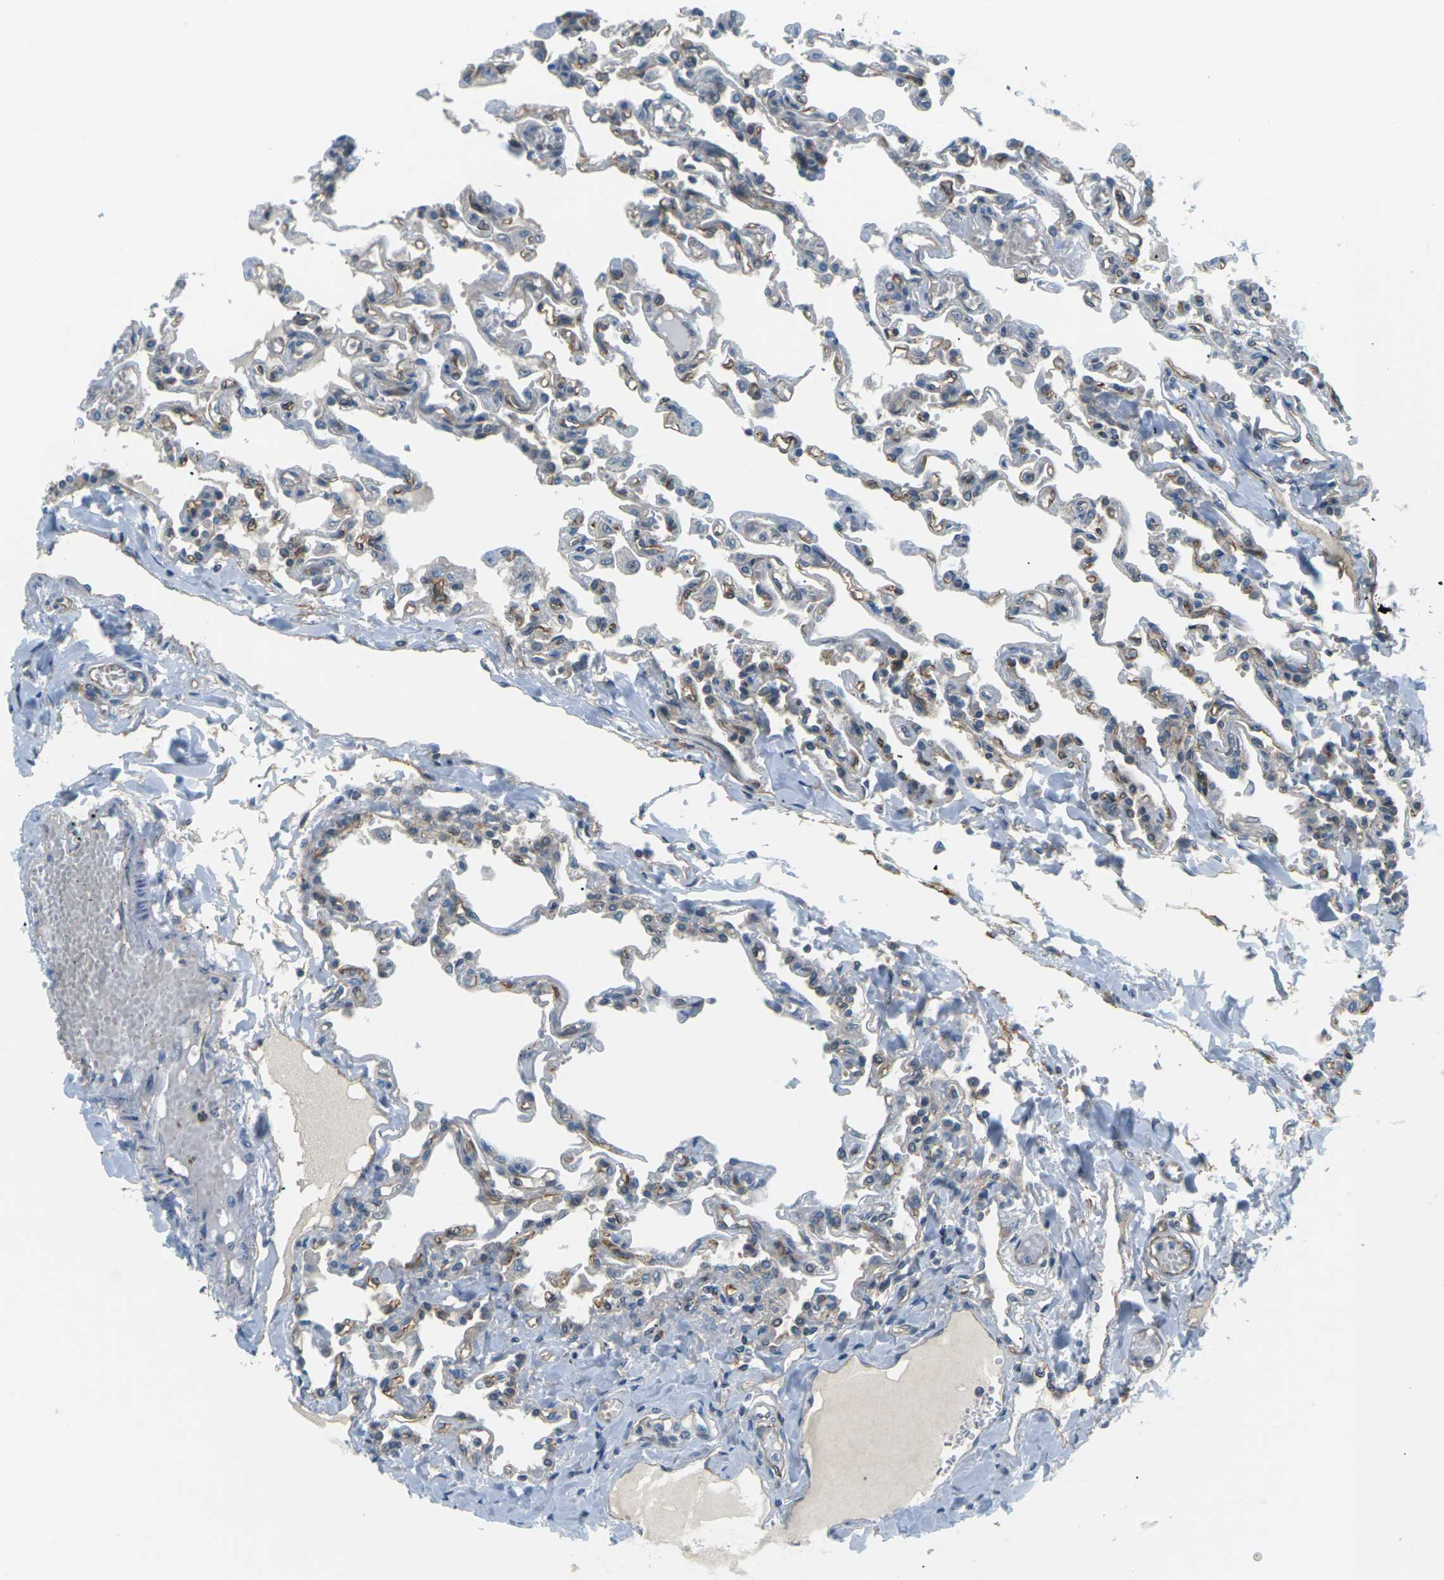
{"staining": {"intensity": "weak", "quantity": "25%-75%", "location": "cytoplasmic/membranous"}, "tissue": "lung", "cell_type": "Alveolar cells", "image_type": "normal", "snomed": [{"axis": "morphology", "description": "Normal tissue, NOS"}, {"axis": "topography", "description": "Lung"}], "caption": "DAB immunohistochemical staining of normal lung exhibits weak cytoplasmic/membranous protein expression in about 25%-75% of alveolar cells.", "gene": "SLC13A3", "patient": {"sex": "male", "age": 21}}